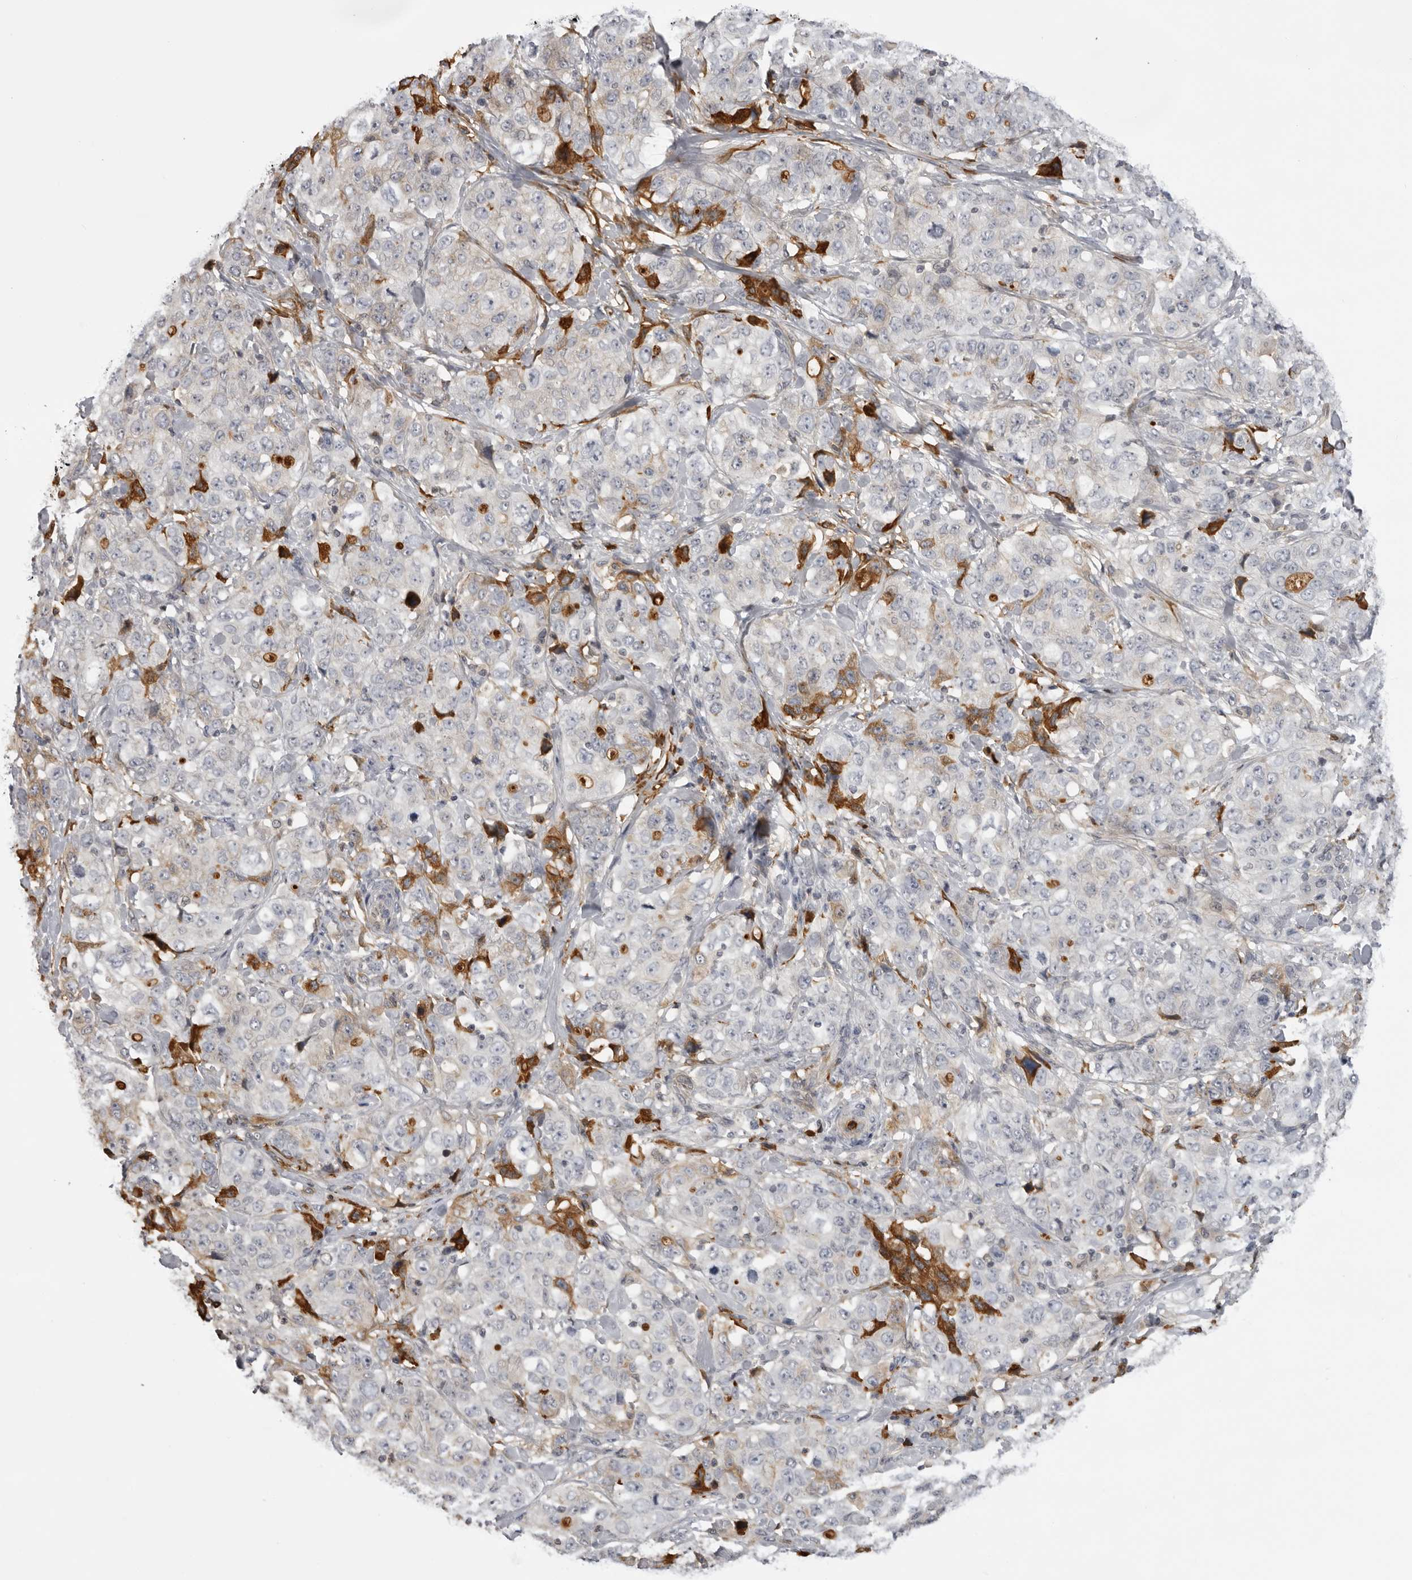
{"staining": {"intensity": "negative", "quantity": "none", "location": "none"}, "tissue": "stomach cancer", "cell_type": "Tumor cells", "image_type": "cancer", "snomed": [{"axis": "morphology", "description": "Adenocarcinoma, NOS"}, {"axis": "topography", "description": "Stomach"}], "caption": "A histopathology image of stomach cancer (adenocarcinoma) stained for a protein displays no brown staining in tumor cells. Nuclei are stained in blue.", "gene": "PLEKHF2", "patient": {"sex": "male", "age": 48}}